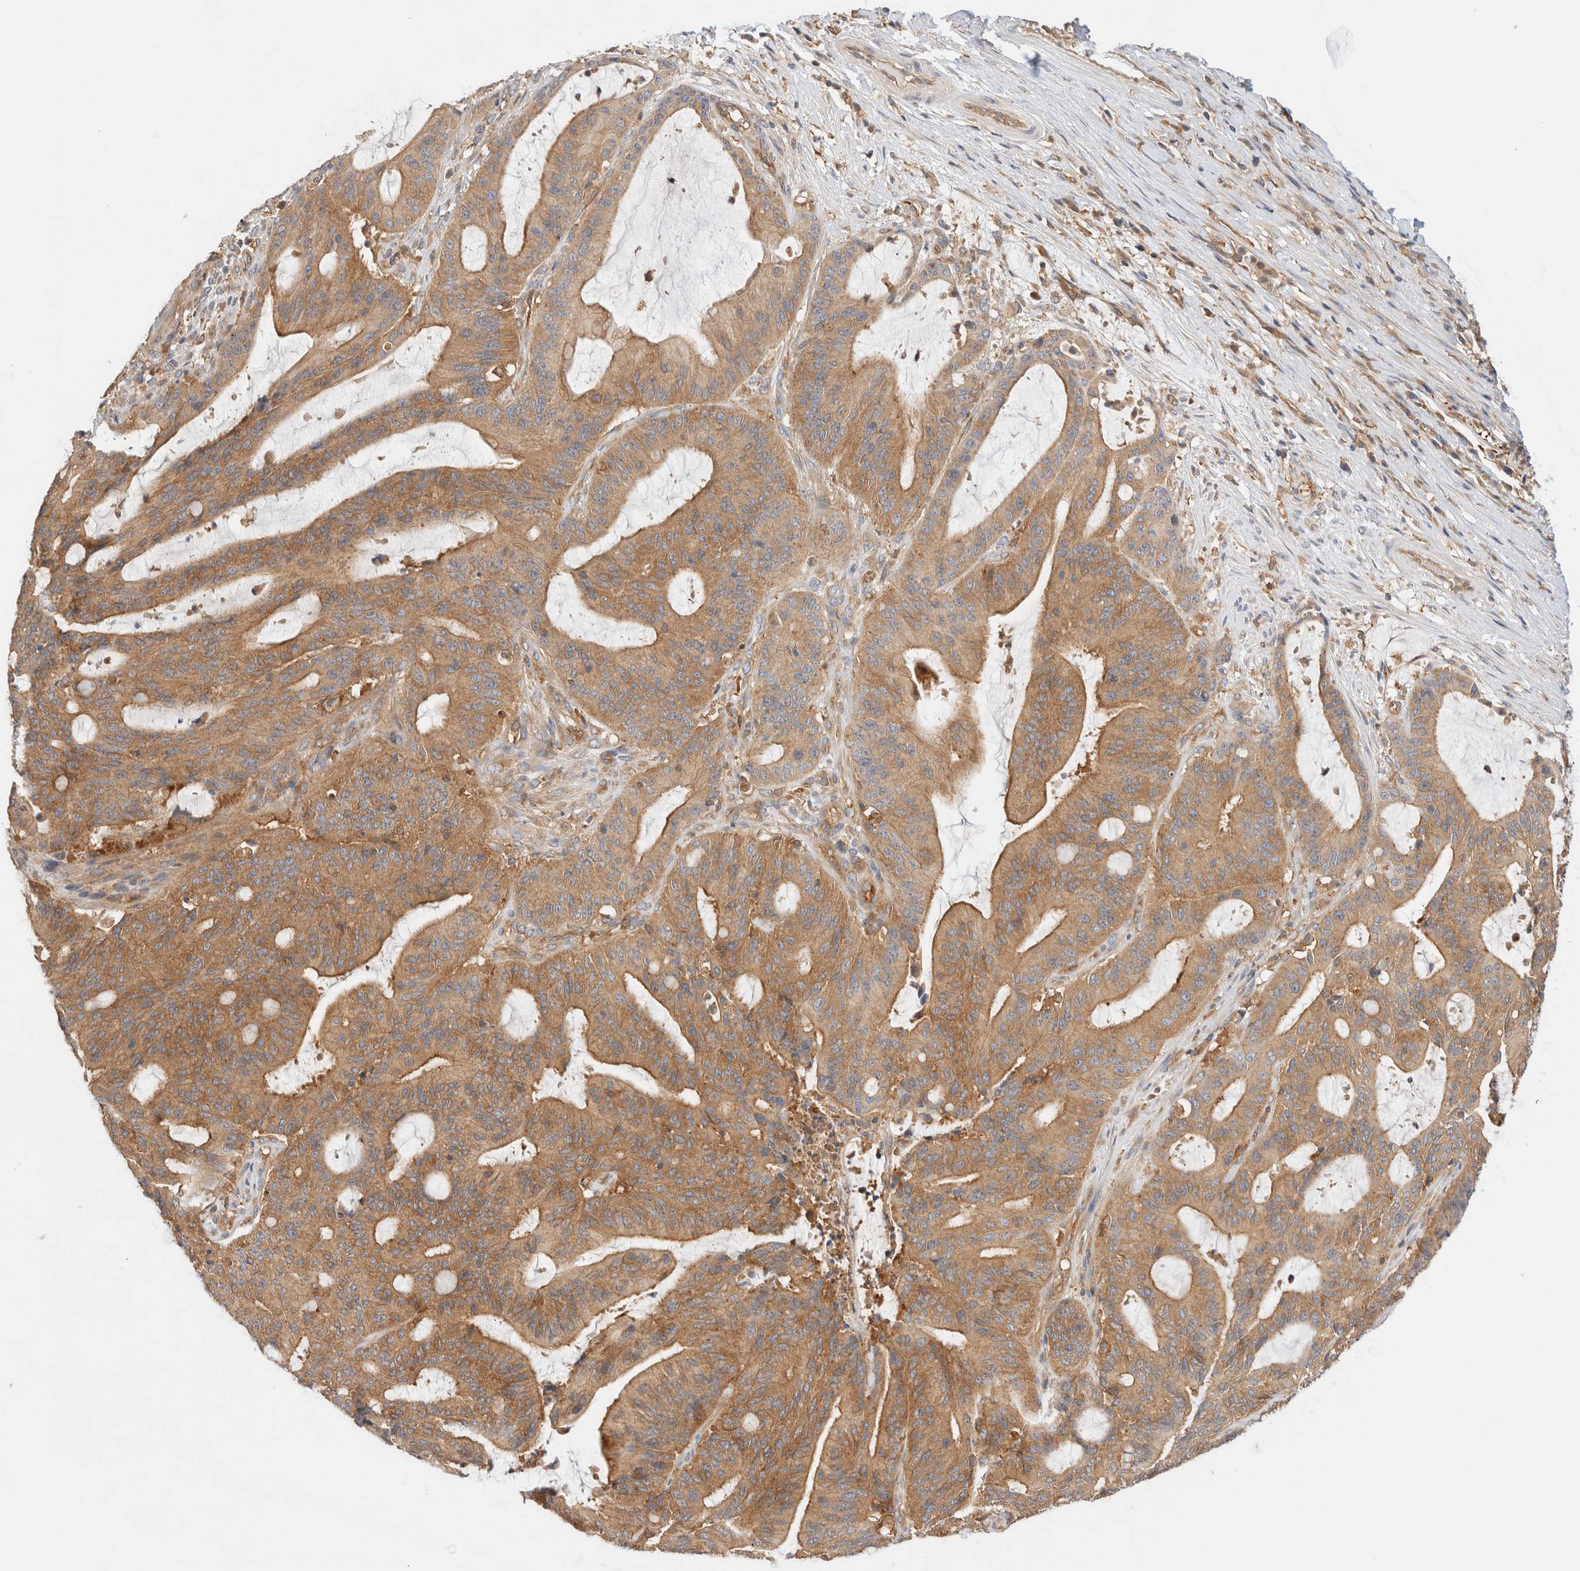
{"staining": {"intensity": "moderate", "quantity": ">75%", "location": "cytoplasmic/membranous"}, "tissue": "liver cancer", "cell_type": "Tumor cells", "image_type": "cancer", "snomed": [{"axis": "morphology", "description": "Normal tissue, NOS"}, {"axis": "morphology", "description": "Cholangiocarcinoma"}, {"axis": "topography", "description": "Liver"}, {"axis": "topography", "description": "Peripheral nerve tissue"}], "caption": "A brown stain highlights moderate cytoplasmic/membranous positivity of a protein in human liver cholangiocarcinoma tumor cells.", "gene": "RABEP1", "patient": {"sex": "female", "age": 73}}